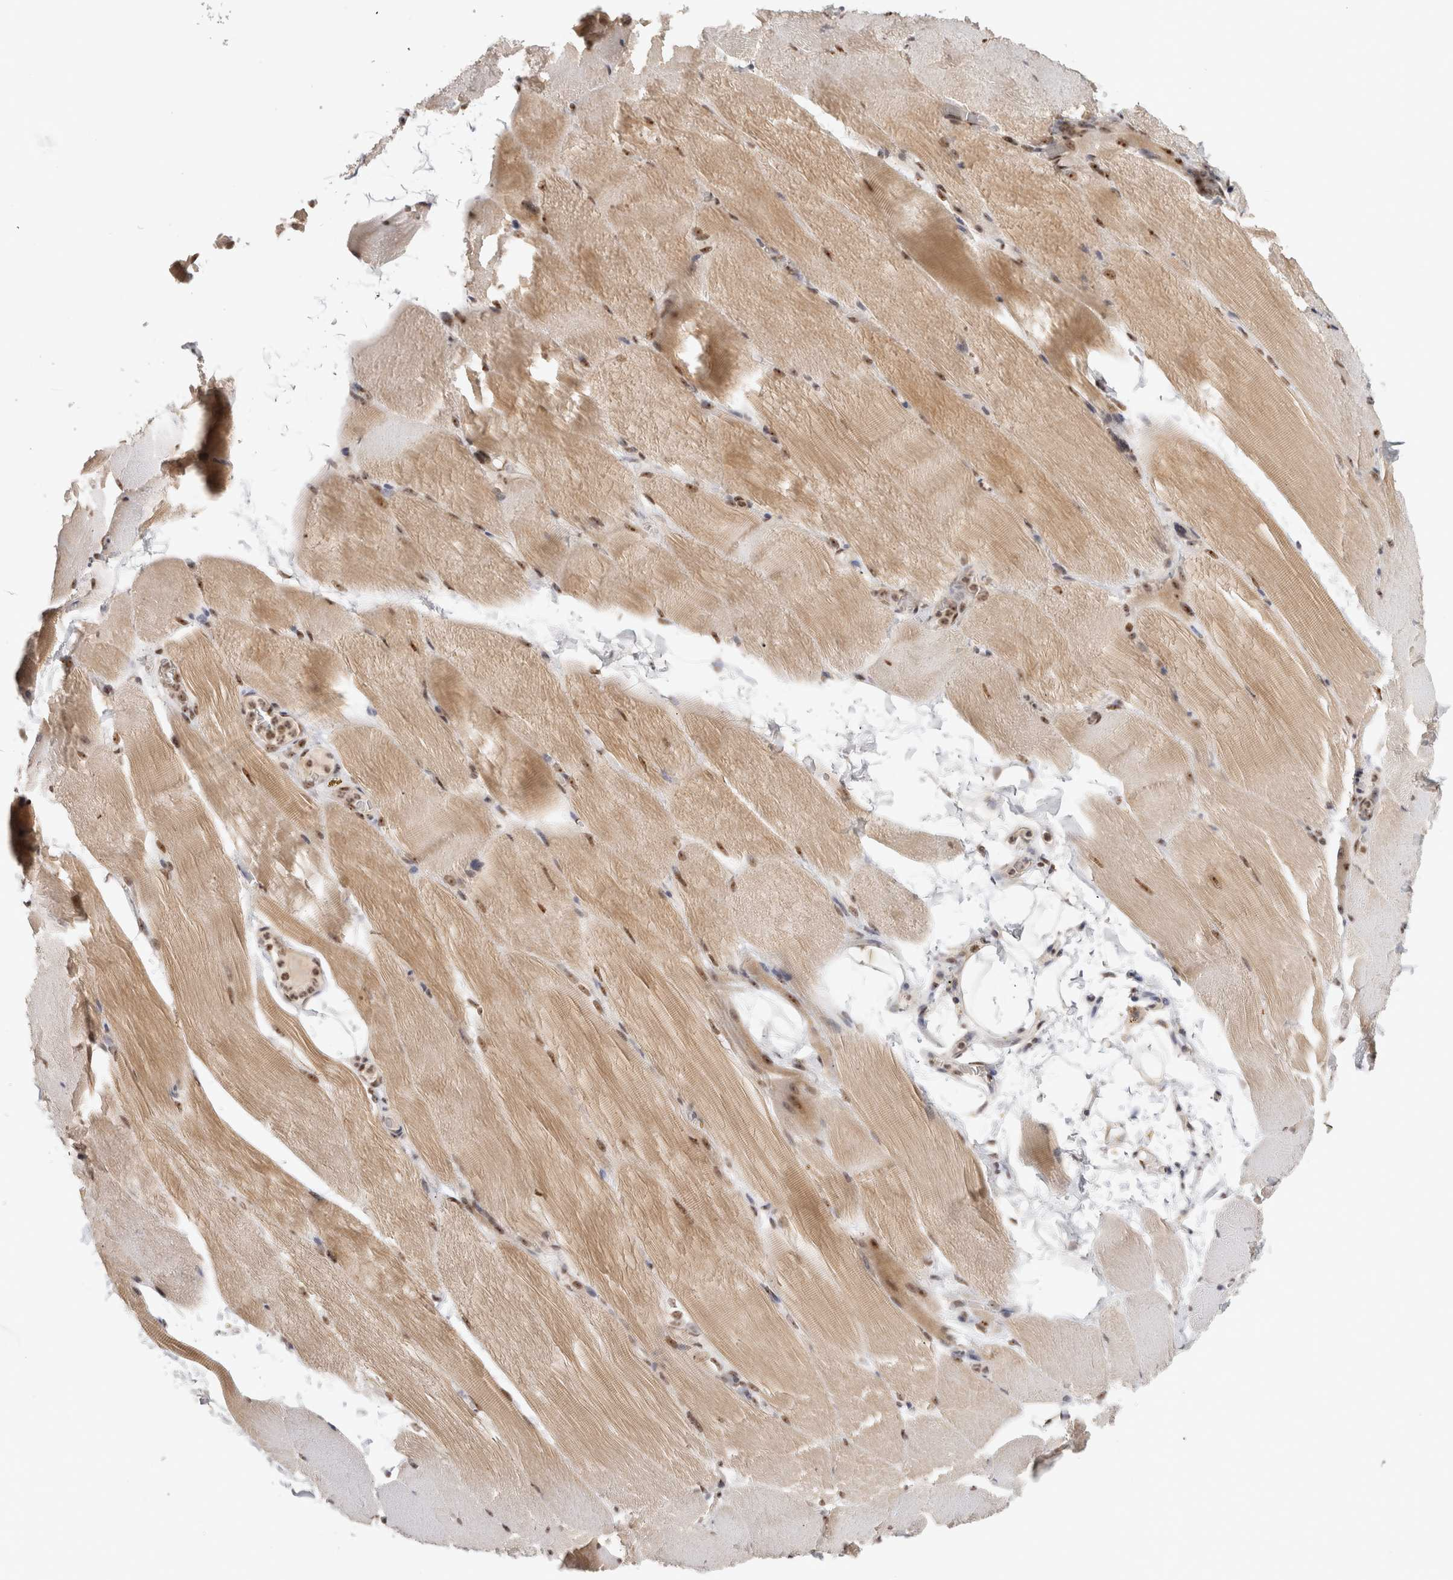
{"staining": {"intensity": "moderate", "quantity": ">75%", "location": "cytoplasmic/membranous,nuclear"}, "tissue": "skeletal muscle", "cell_type": "Myocytes", "image_type": "normal", "snomed": [{"axis": "morphology", "description": "Normal tissue, NOS"}, {"axis": "topography", "description": "Skeletal muscle"}, {"axis": "topography", "description": "Parathyroid gland"}], "caption": "Skeletal muscle stained with DAB (3,3'-diaminobenzidine) immunohistochemistry demonstrates medium levels of moderate cytoplasmic/membranous,nuclear expression in about >75% of myocytes. (Stains: DAB in brown, nuclei in blue, Microscopy: brightfield microscopy at high magnification).", "gene": "EBNA1BP2", "patient": {"sex": "female", "age": 37}}